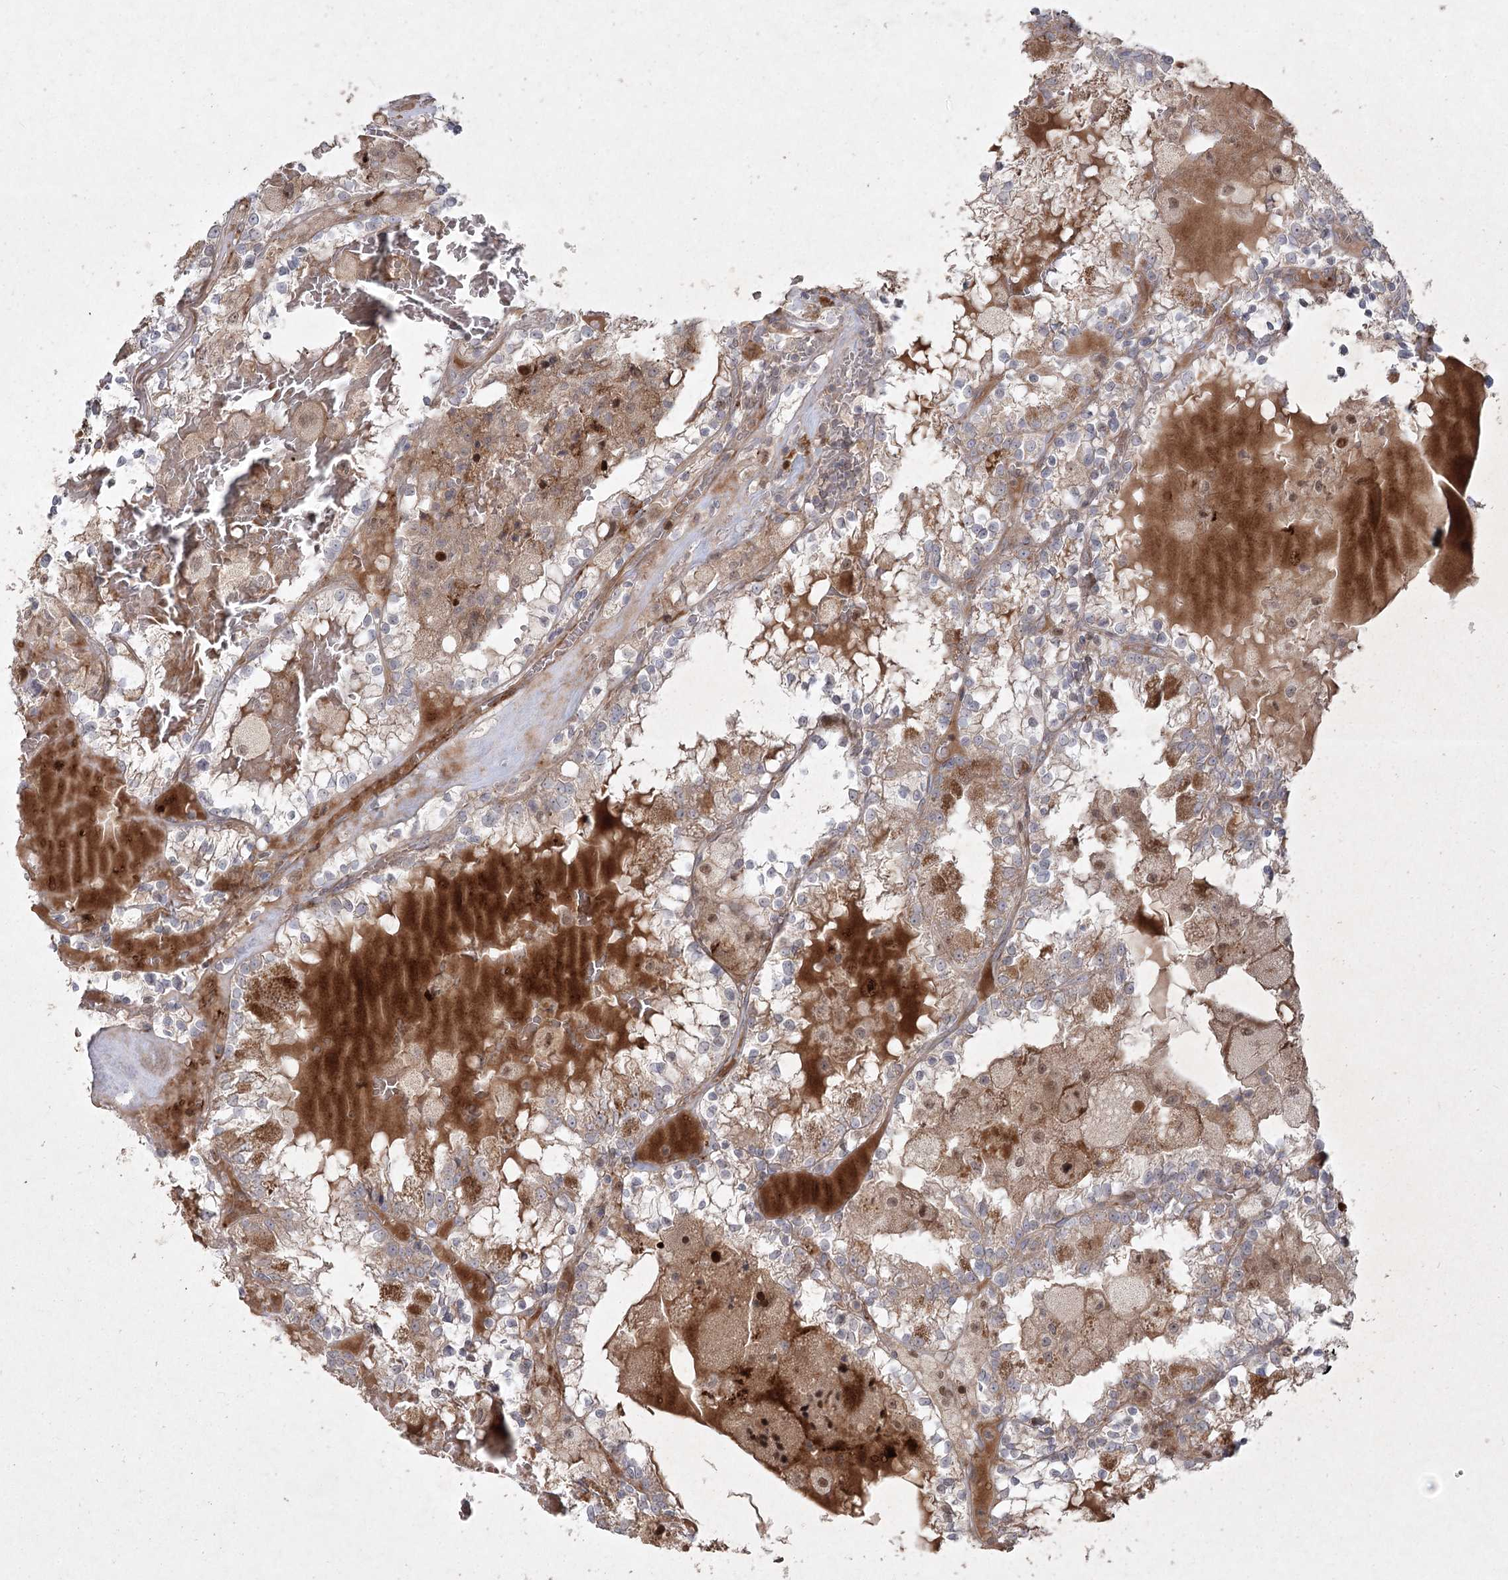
{"staining": {"intensity": "moderate", "quantity": ">75%", "location": "cytoplasmic/membranous"}, "tissue": "renal cancer", "cell_type": "Tumor cells", "image_type": "cancer", "snomed": [{"axis": "morphology", "description": "Adenocarcinoma, NOS"}, {"axis": "topography", "description": "Kidney"}], "caption": "A histopathology image showing moderate cytoplasmic/membranous positivity in approximately >75% of tumor cells in renal cancer, as visualized by brown immunohistochemical staining.", "gene": "KBTBD4", "patient": {"sex": "female", "age": 56}}